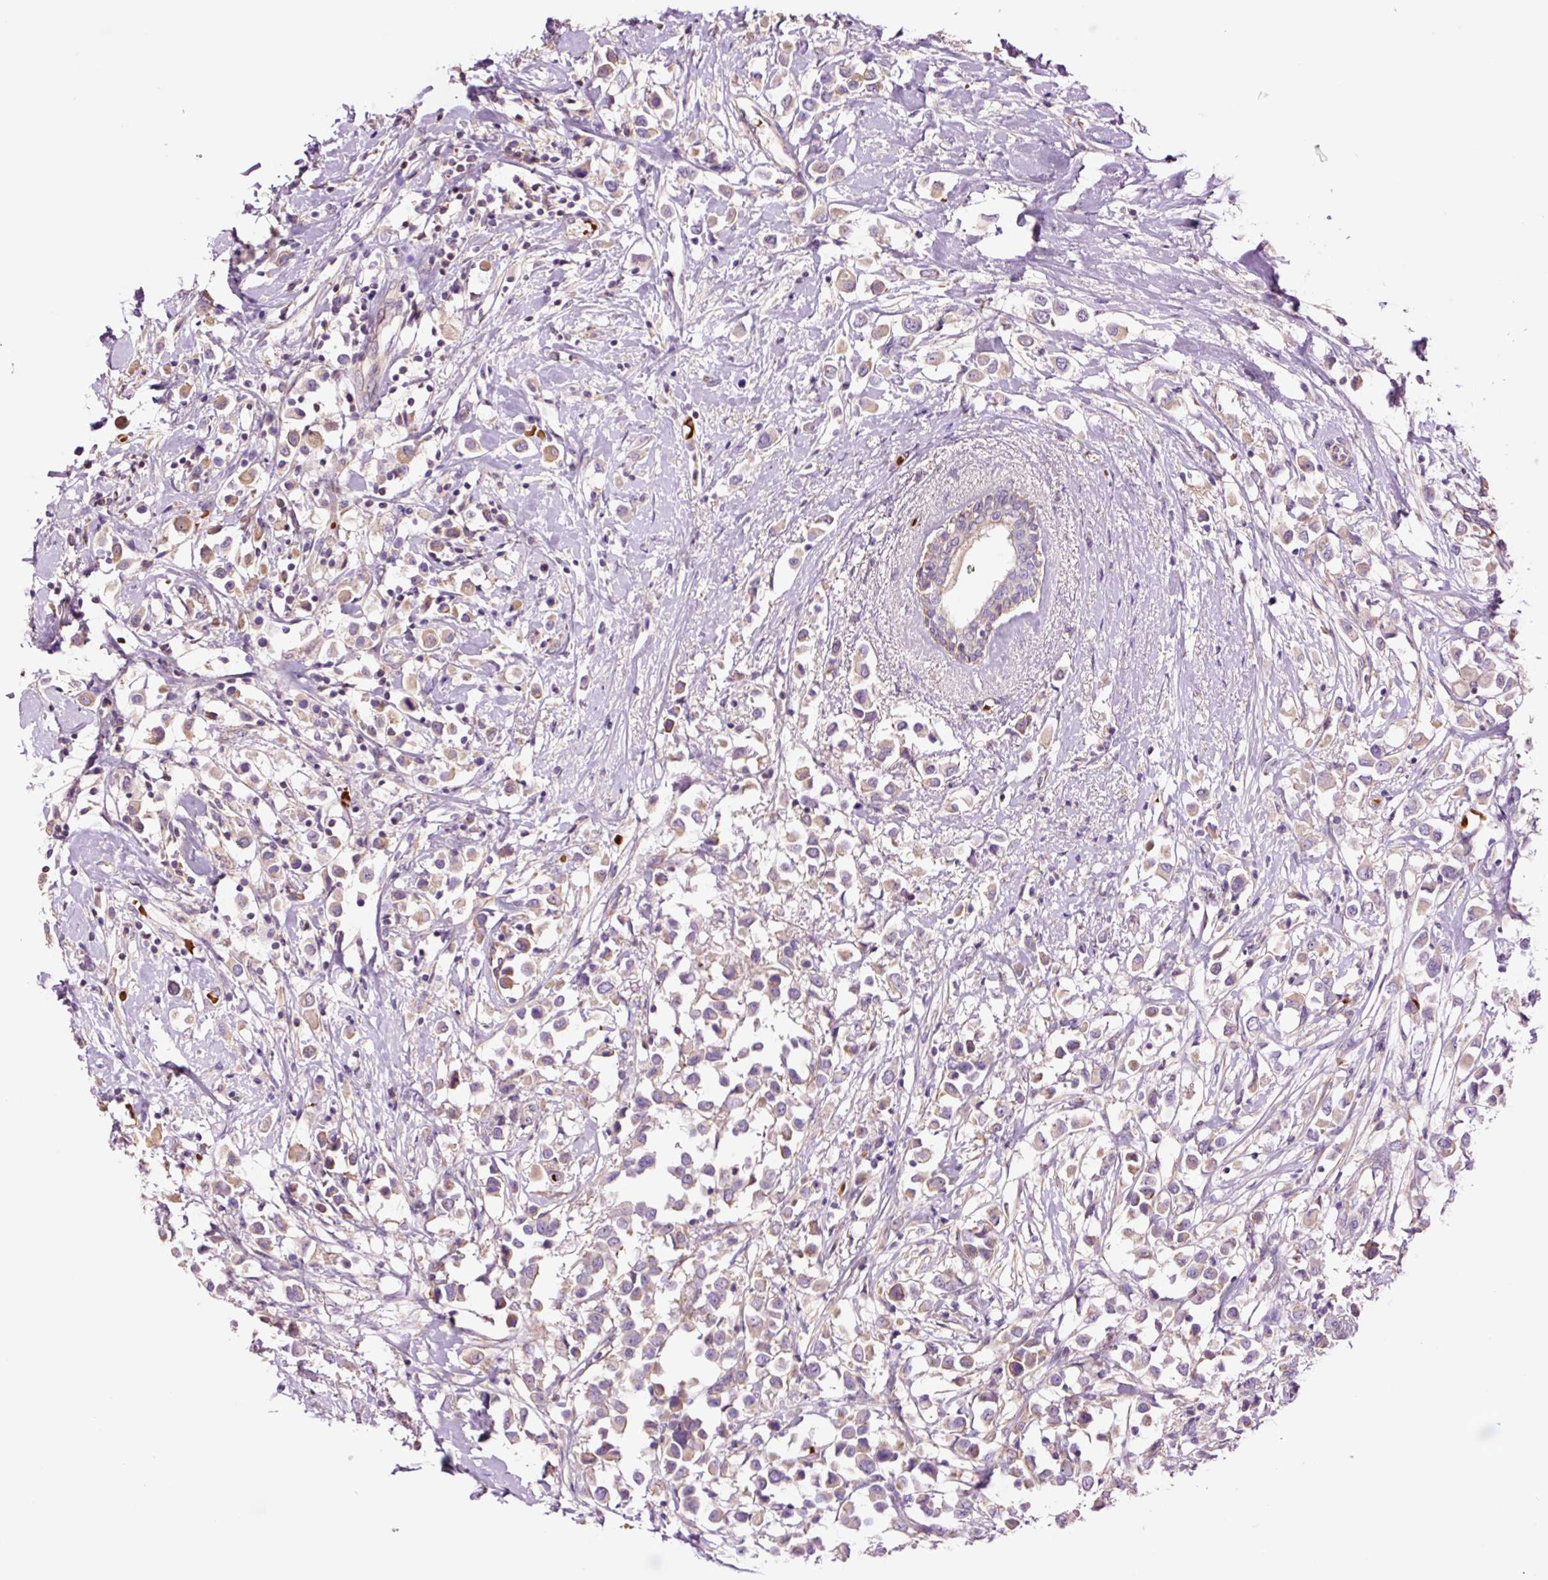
{"staining": {"intensity": "moderate", "quantity": ">75%", "location": "cytoplasmic/membranous"}, "tissue": "breast cancer", "cell_type": "Tumor cells", "image_type": "cancer", "snomed": [{"axis": "morphology", "description": "Duct carcinoma"}, {"axis": "topography", "description": "Breast"}], "caption": "A brown stain labels moderate cytoplasmic/membranous expression of a protein in breast cancer (infiltrating ductal carcinoma) tumor cells.", "gene": "TMEM235", "patient": {"sex": "female", "age": 61}}